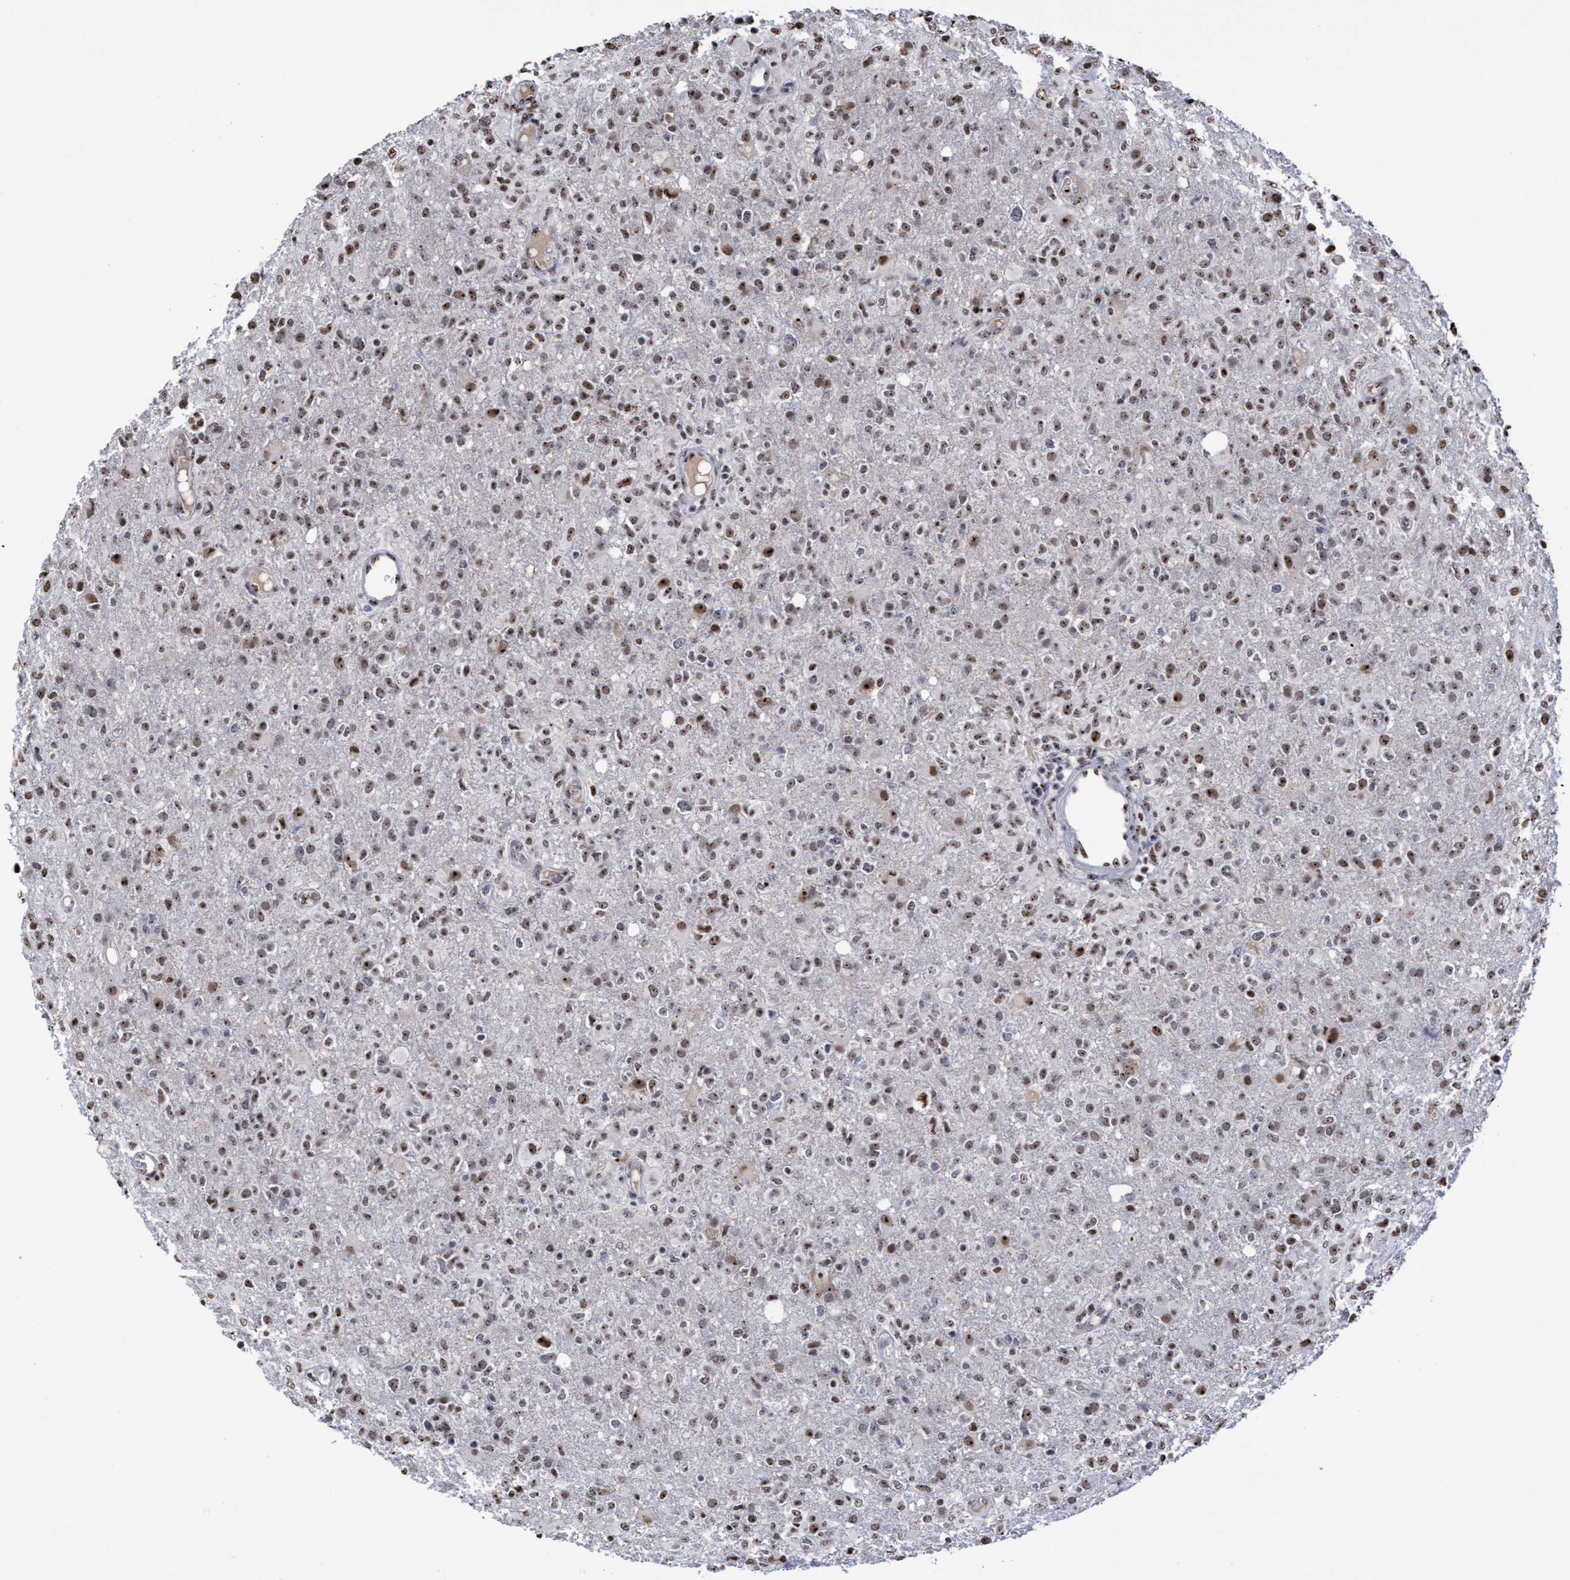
{"staining": {"intensity": "moderate", "quantity": ">75%", "location": "nuclear"}, "tissue": "glioma", "cell_type": "Tumor cells", "image_type": "cancer", "snomed": [{"axis": "morphology", "description": "Glioma, malignant, High grade"}, {"axis": "topography", "description": "Brain"}], "caption": "High-power microscopy captured an IHC photomicrograph of glioma, revealing moderate nuclear expression in about >75% of tumor cells.", "gene": "EFCAB10", "patient": {"sex": "female", "age": 57}}